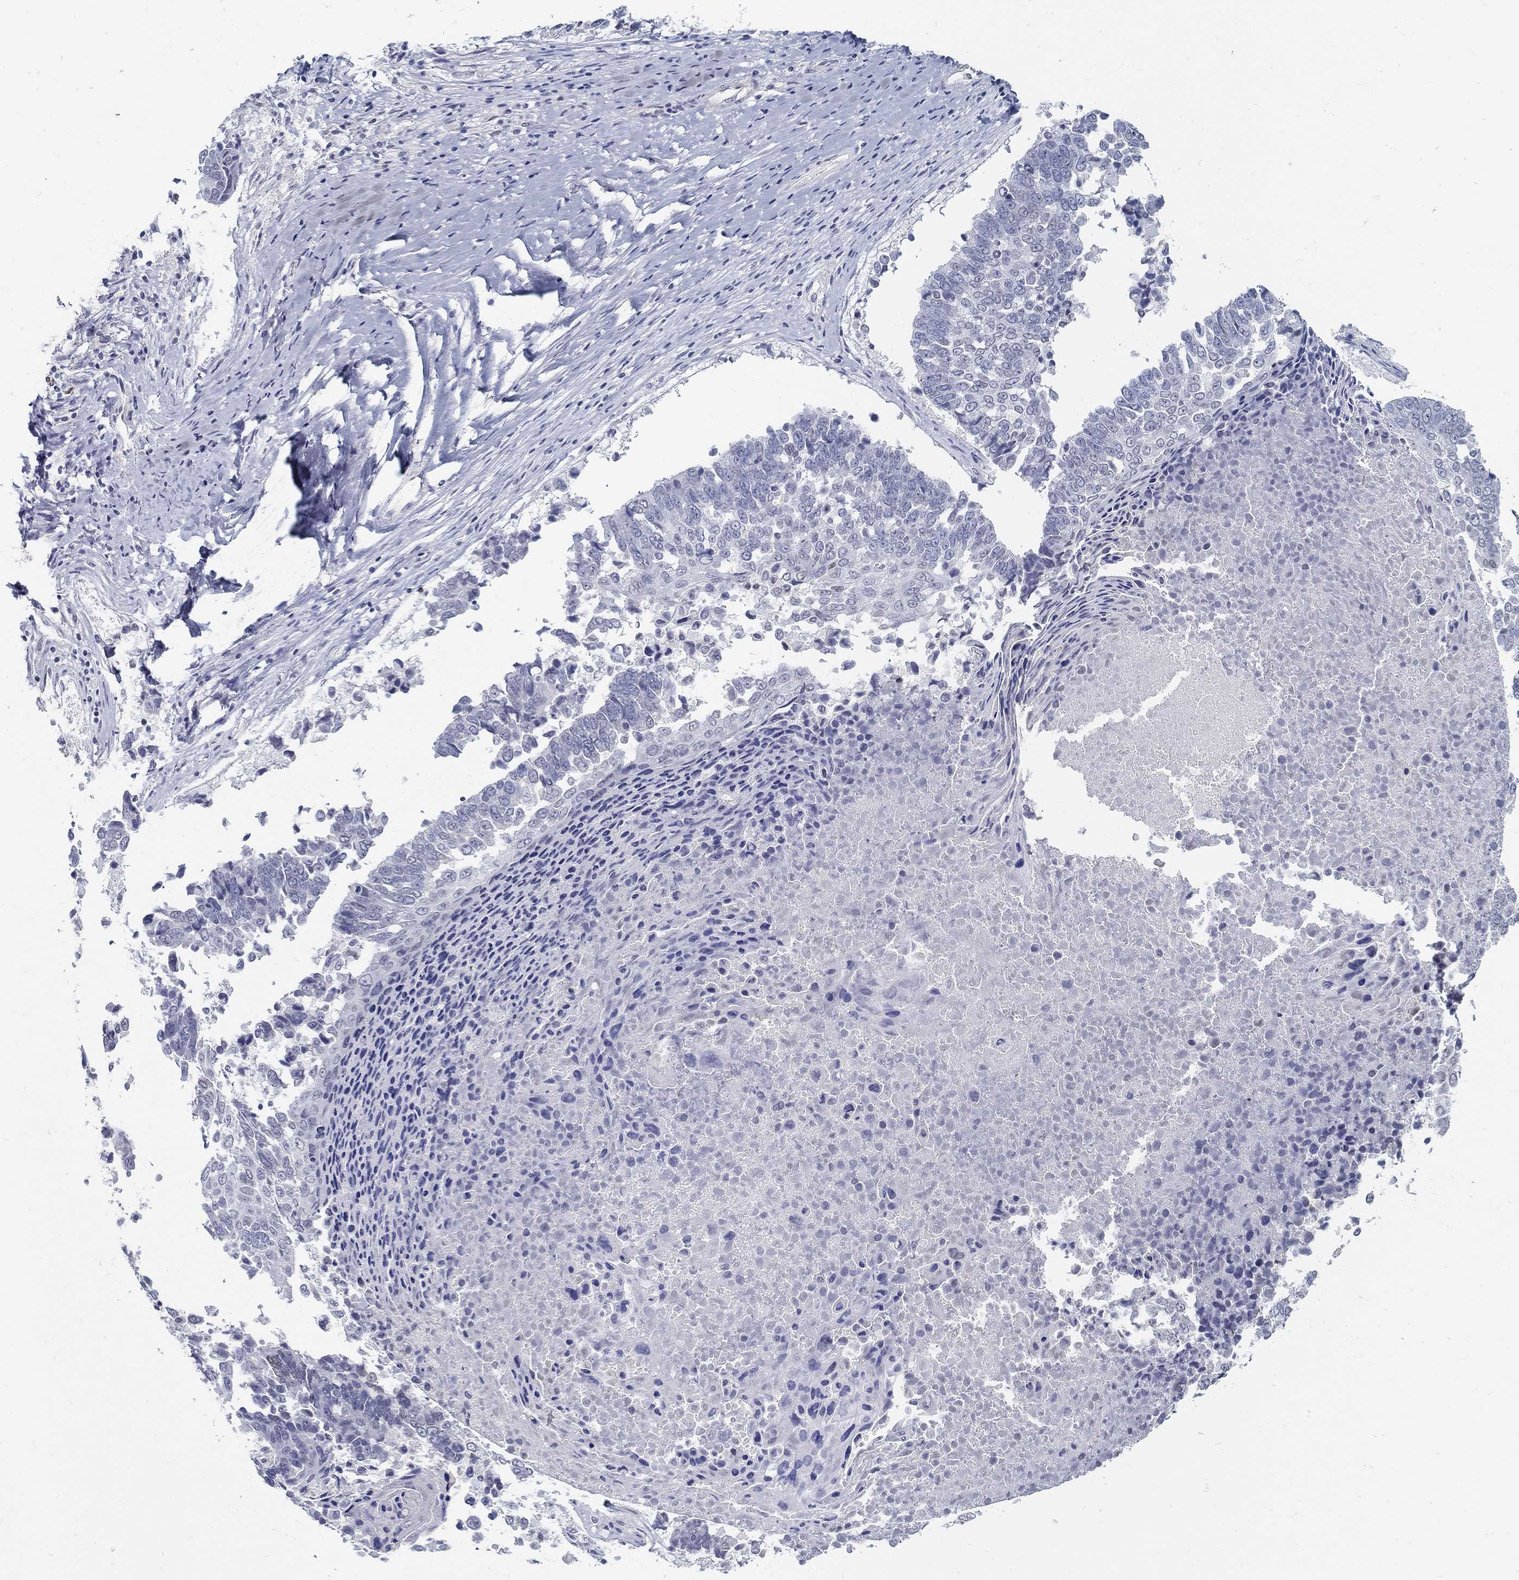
{"staining": {"intensity": "negative", "quantity": "none", "location": "none"}, "tissue": "lung cancer", "cell_type": "Tumor cells", "image_type": "cancer", "snomed": [{"axis": "morphology", "description": "Squamous cell carcinoma, NOS"}, {"axis": "topography", "description": "Lung"}], "caption": "Lung cancer (squamous cell carcinoma) stained for a protein using immunohistochemistry exhibits no expression tumor cells.", "gene": "USP29", "patient": {"sex": "male", "age": 73}}